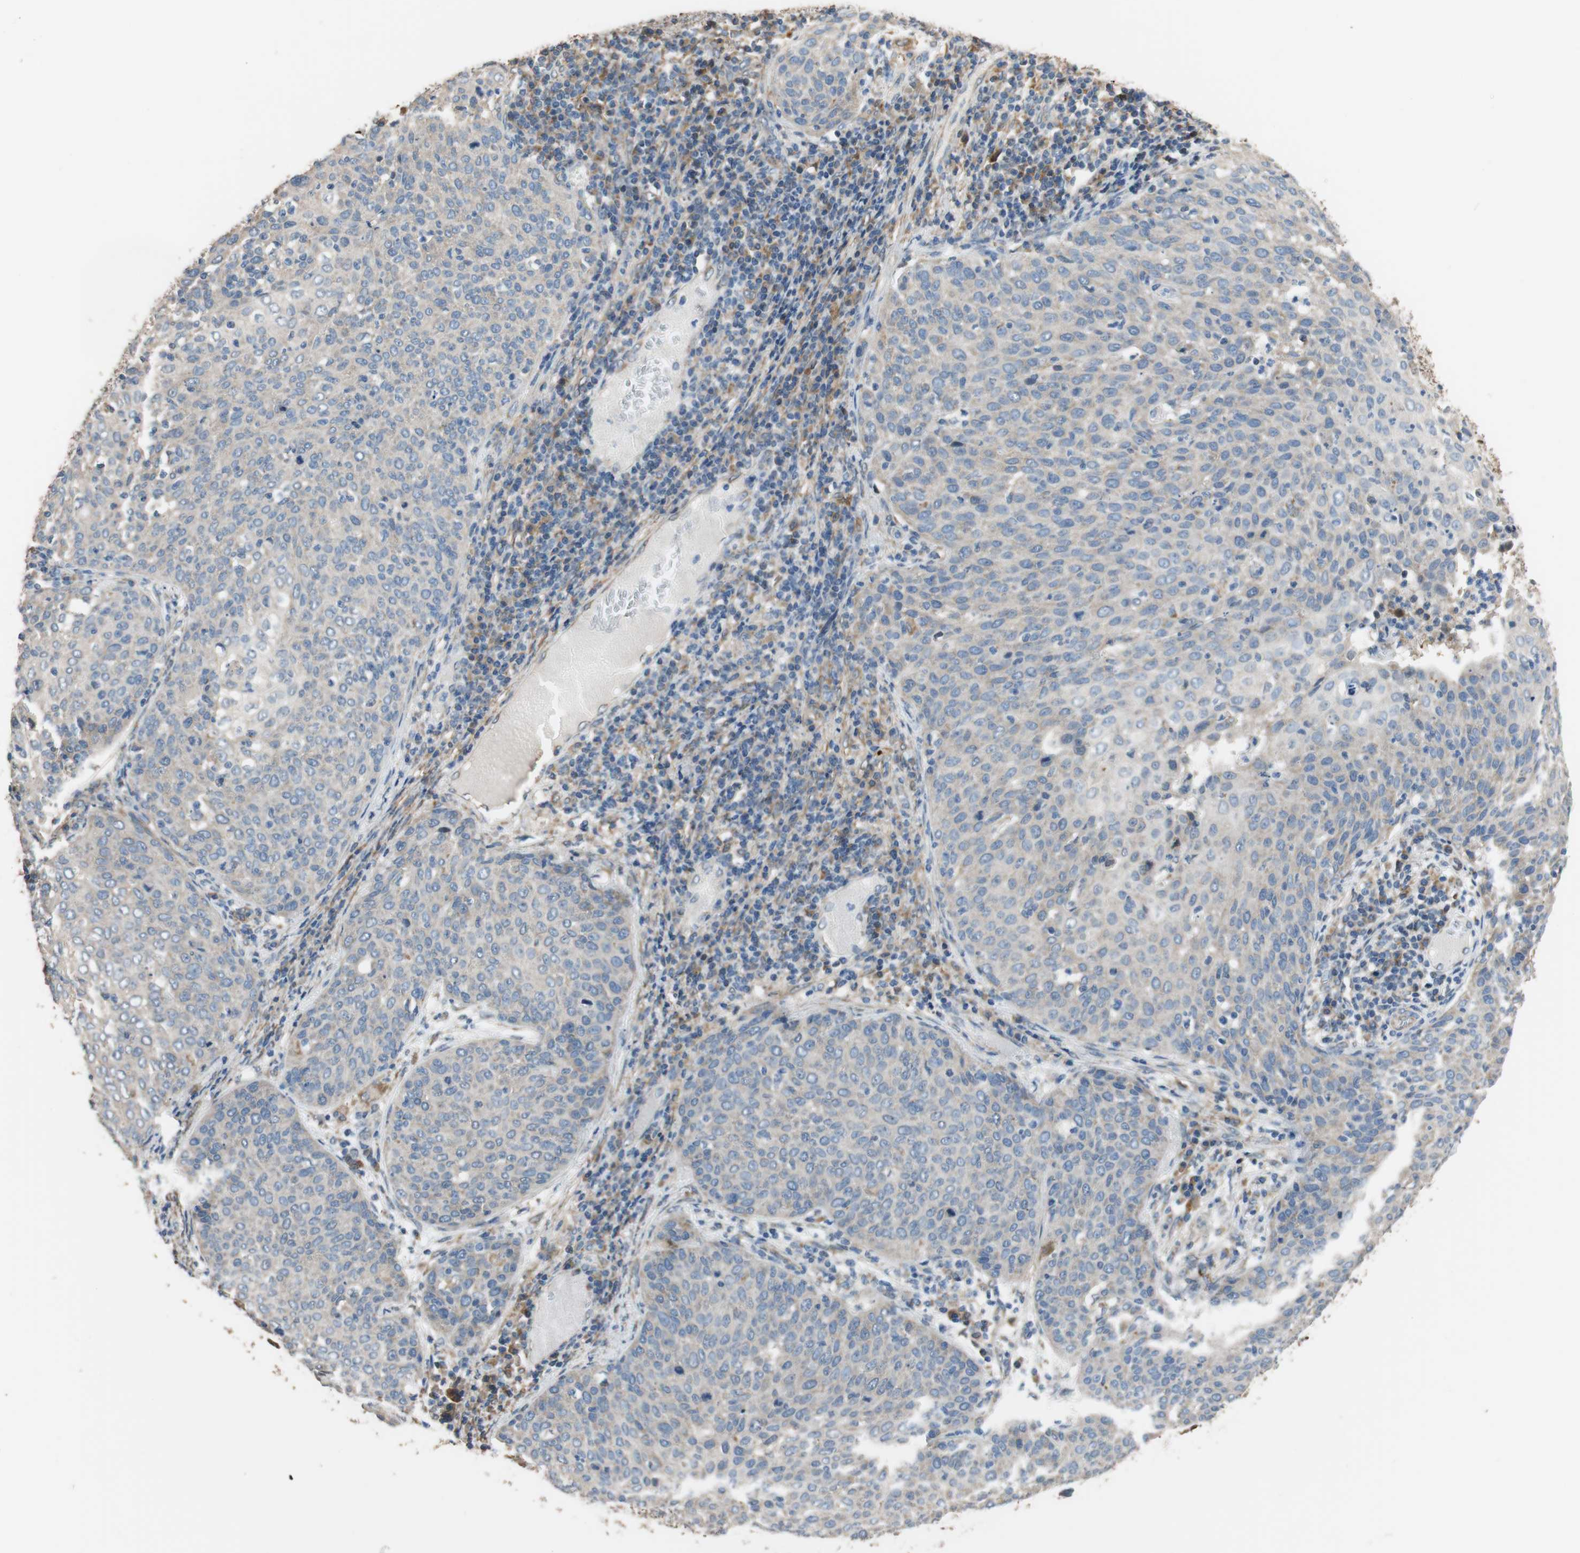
{"staining": {"intensity": "moderate", "quantity": ">75%", "location": "cytoplasmic/membranous"}, "tissue": "cervical cancer", "cell_type": "Tumor cells", "image_type": "cancer", "snomed": [{"axis": "morphology", "description": "Squamous cell carcinoma, NOS"}, {"axis": "topography", "description": "Cervix"}], "caption": "A brown stain labels moderate cytoplasmic/membranous positivity of a protein in cervical cancer tumor cells.", "gene": "ALDH1A2", "patient": {"sex": "female", "age": 38}}